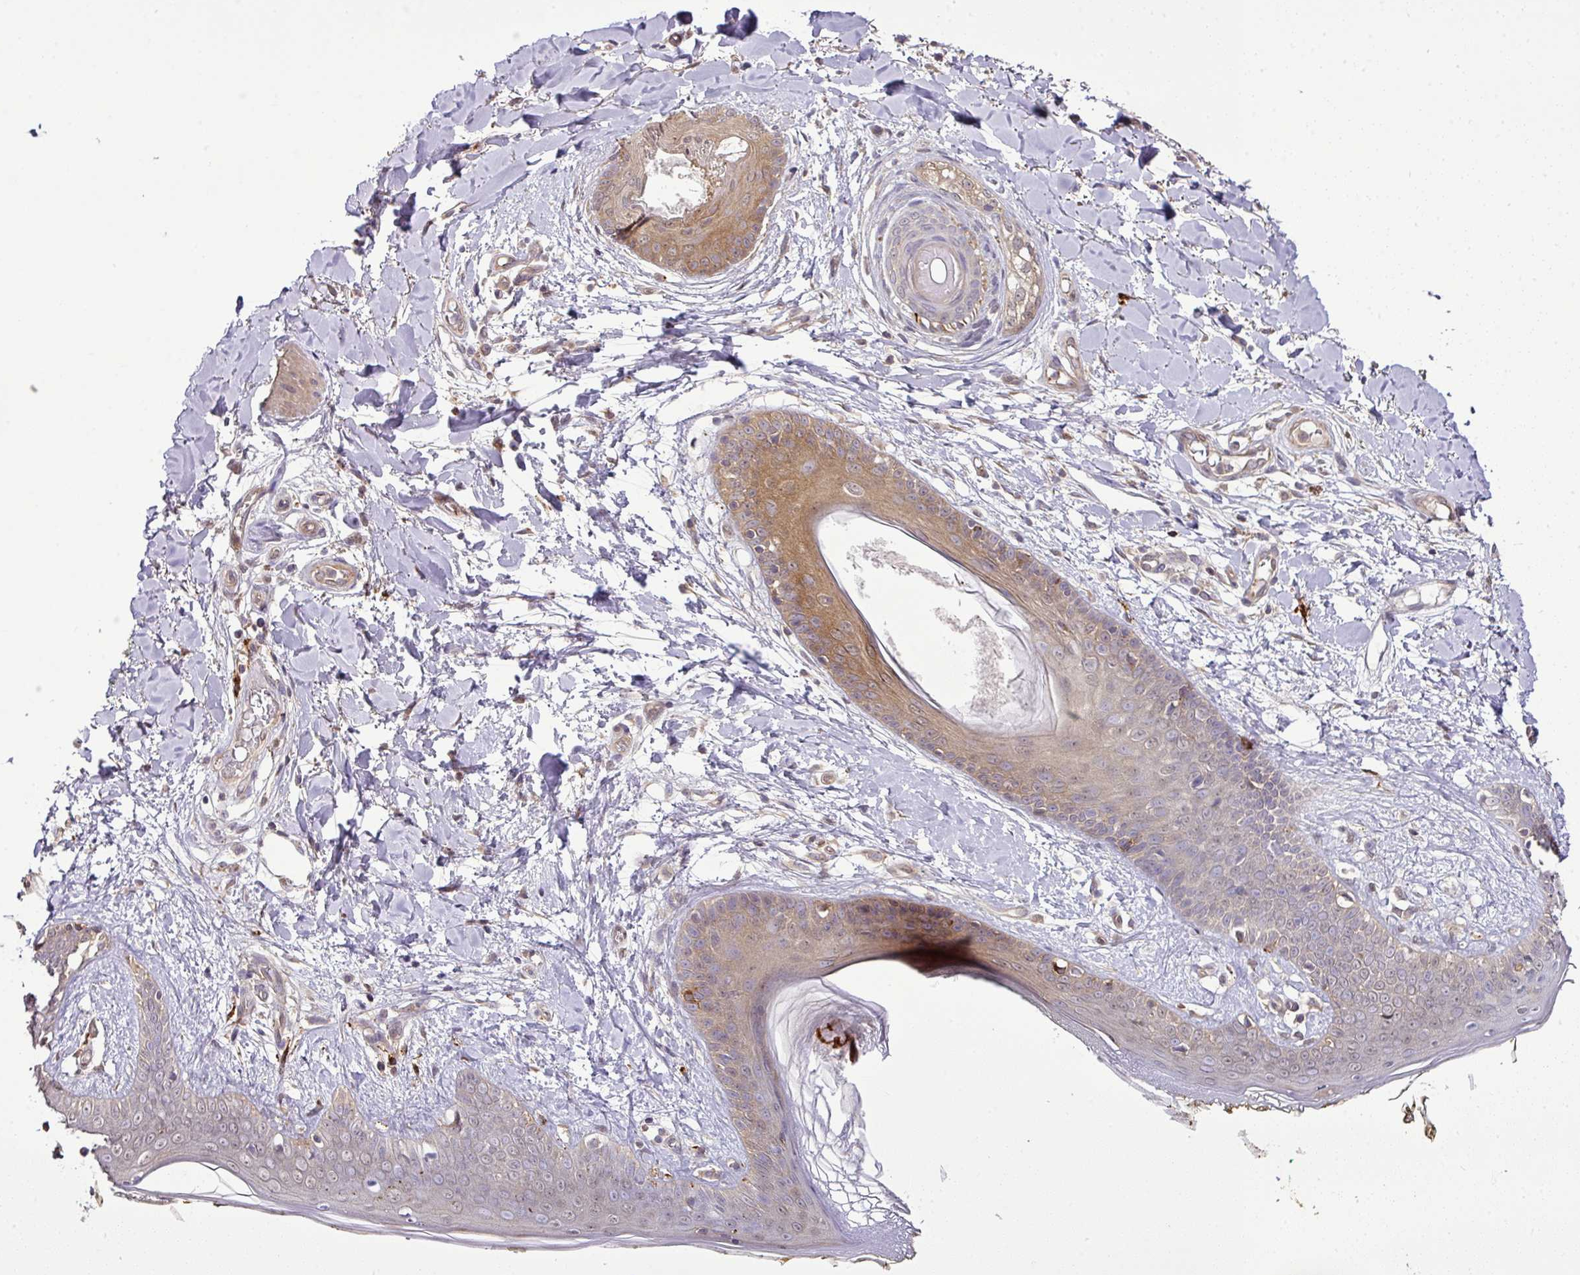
{"staining": {"intensity": "weak", "quantity": ">75%", "location": "cytoplasmic/membranous"}, "tissue": "skin", "cell_type": "Fibroblasts", "image_type": "normal", "snomed": [{"axis": "morphology", "description": "Normal tissue, NOS"}, {"axis": "topography", "description": "Skin"}], "caption": "An IHC photomicrograph of unremarkable tissue is shown. Protein staining in brown highlights weak cytoplasmic/membranous positivity in skin within fibroblasts. (DAB (3,3'-diaminobenzidine) IHC with brightfield microscopy, high magnification).", "gene": "TMEM107", "patient": {"sex": "female", "age": 34}}